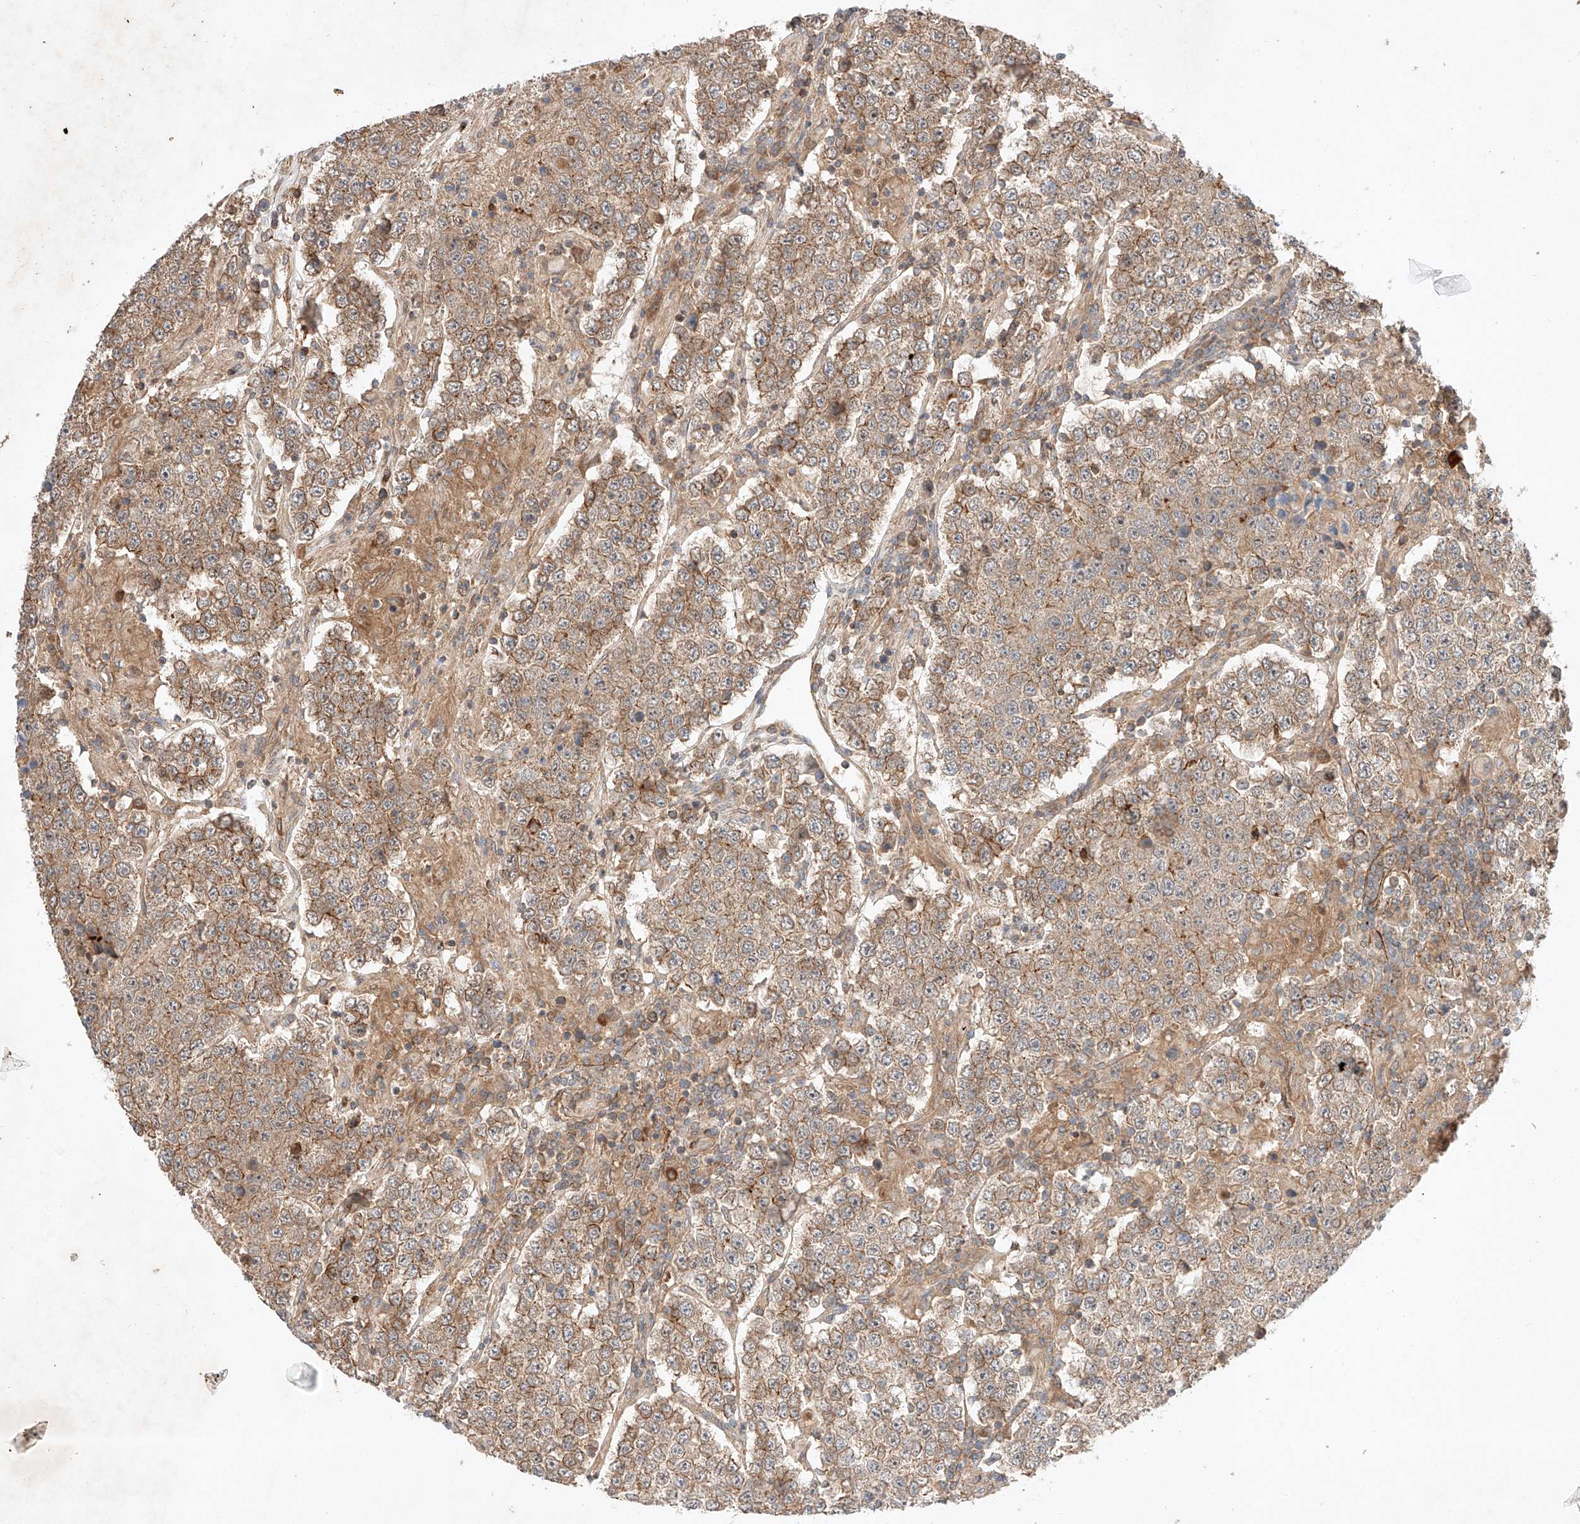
{"staining": {"intensity": "moderate", "quantity": ">75%", "location": "cytoplasmic/membranous"}, "tissue": "testis cancer", "cell_type": "Tumor cells", "image_type": "cancer", "snomed": [{"axis": "morphology", "description": "Normal tissue, NOS"}, {"axis": "morphology", "description": "Urothelial carcinoma, High grade"}, {"axis": "morphology", "description": "Seminoma, NOS"}, {"axis": "morphology", "description": "Carcinoma, Embryonal, NOS"}, {"axis": "topography", "description": "Urinary bladder"}, {"axis": "topography", "description": "Testis"}], "caption": "Testis seminoma was stained to show a protein in brown. There is medium levels of moderate cytoplasmic/membranous expression in approximately >75% of tumor cells.", "gene": "ARHGAP33", "patient": {"sex": "male", "age": 41}}